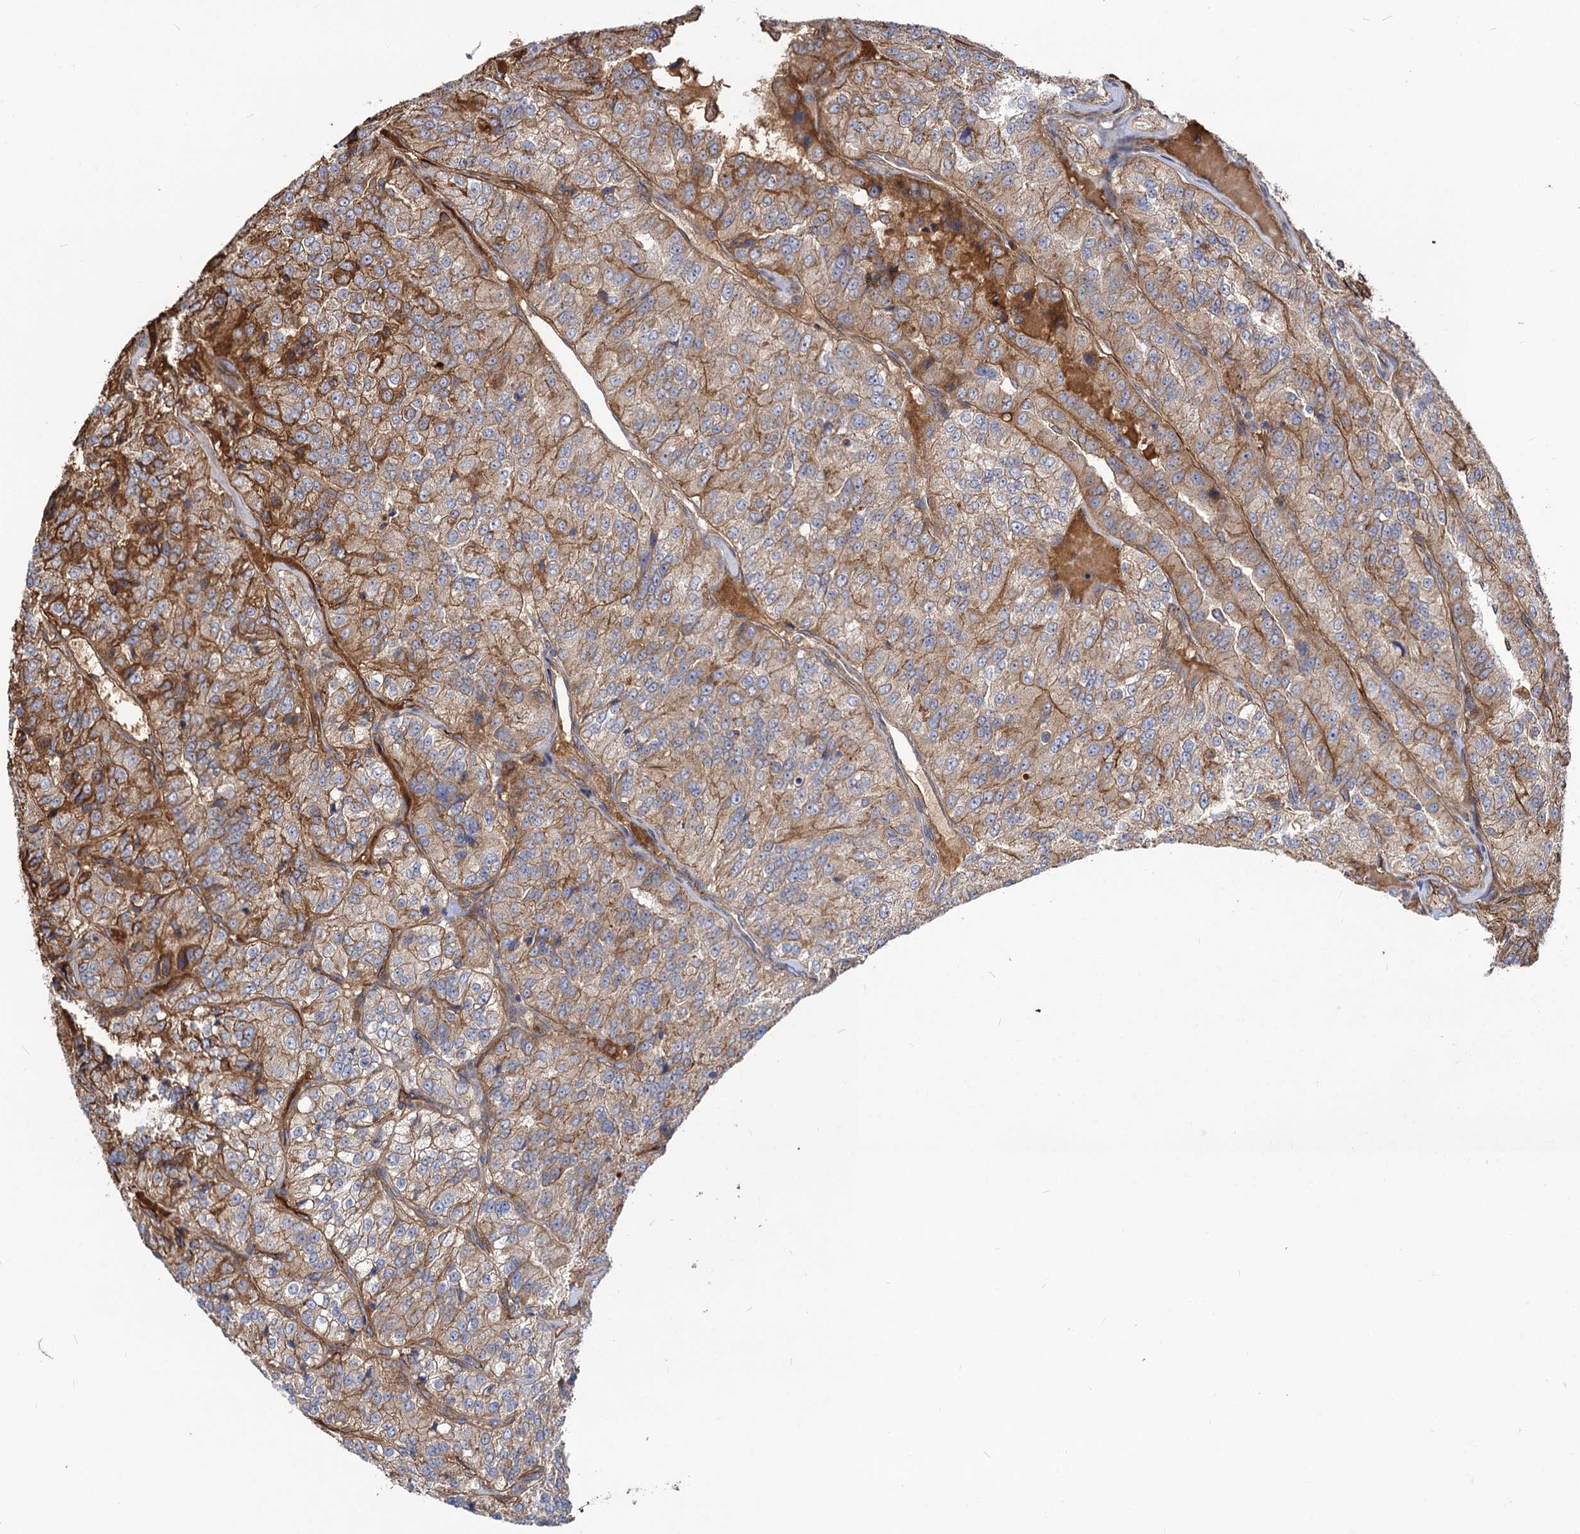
{"staining": {"intensity": "moderate", "quantity": ">75%", "location": "cytoplasmic/membranous"}, "tissue": "renal cancer", "cell_type": "Tumor cells", "image_type": "cancer", "snomed": [{"axis": "morphology", "description": "Adenocarcinoma, NOS"}, {"axis": "topography", "description": "Kidney"}], "caption": "Immunohistochemical staining of renal cancer displays medium levels of moderate cytoplasmic/membranous protein staining in approximately >75% of tumor cells. (Brightfield microscopy of DAB IHC at high magnification).", "gene": "CIP2A", "patient": {"sex": "female", "age": 63}}